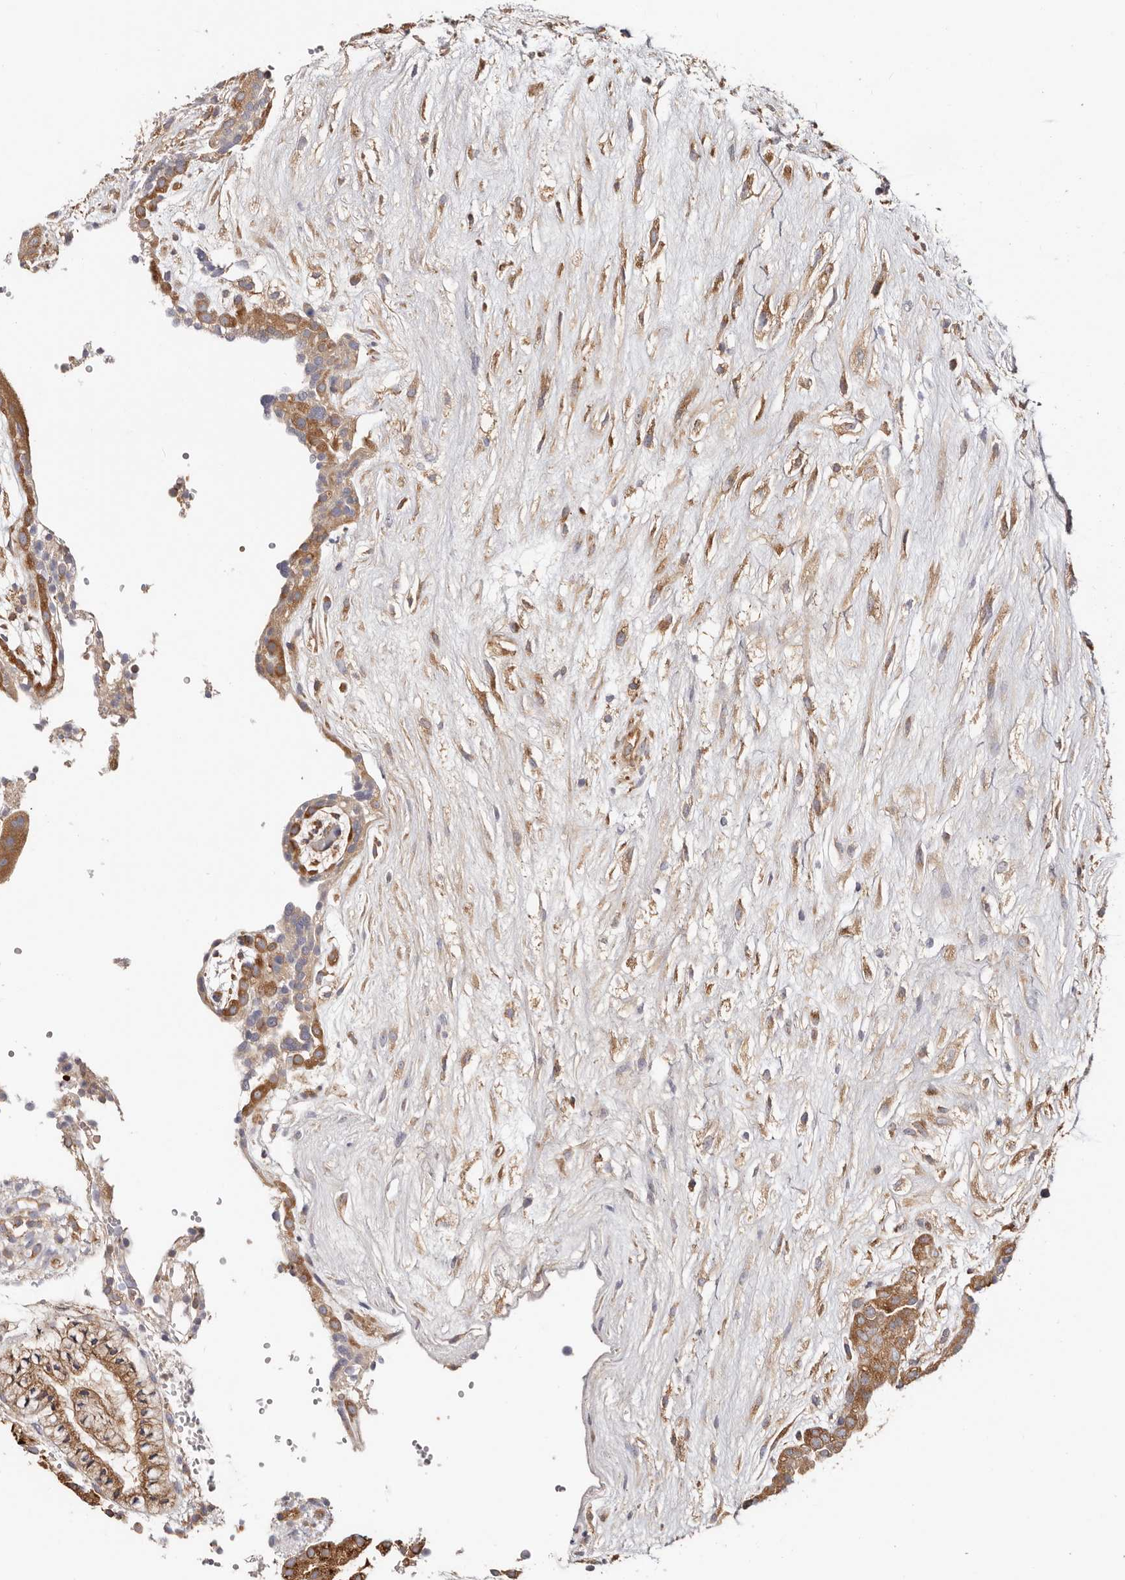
{"staining": {"intensity": "moderate", "quantity": ">75%", "location": "cytoplasmic/membranous"}, "tissue": "placenta", "cell_type": "Decidual cells", "image_type": "normal", "snomed": [{"axis": "morphology", "description": "Normal tissue, NOS"}, {"axis": "topography", "description": "Placenta"}], "caption": "Immunohistochemical staining of normal human placenta displays medium levels of moderate cytoplasmic/membranous staining in about >75% of decidual cells.", "gene": "EPRS1", "patient": {"sex": "female", "age": 18}}